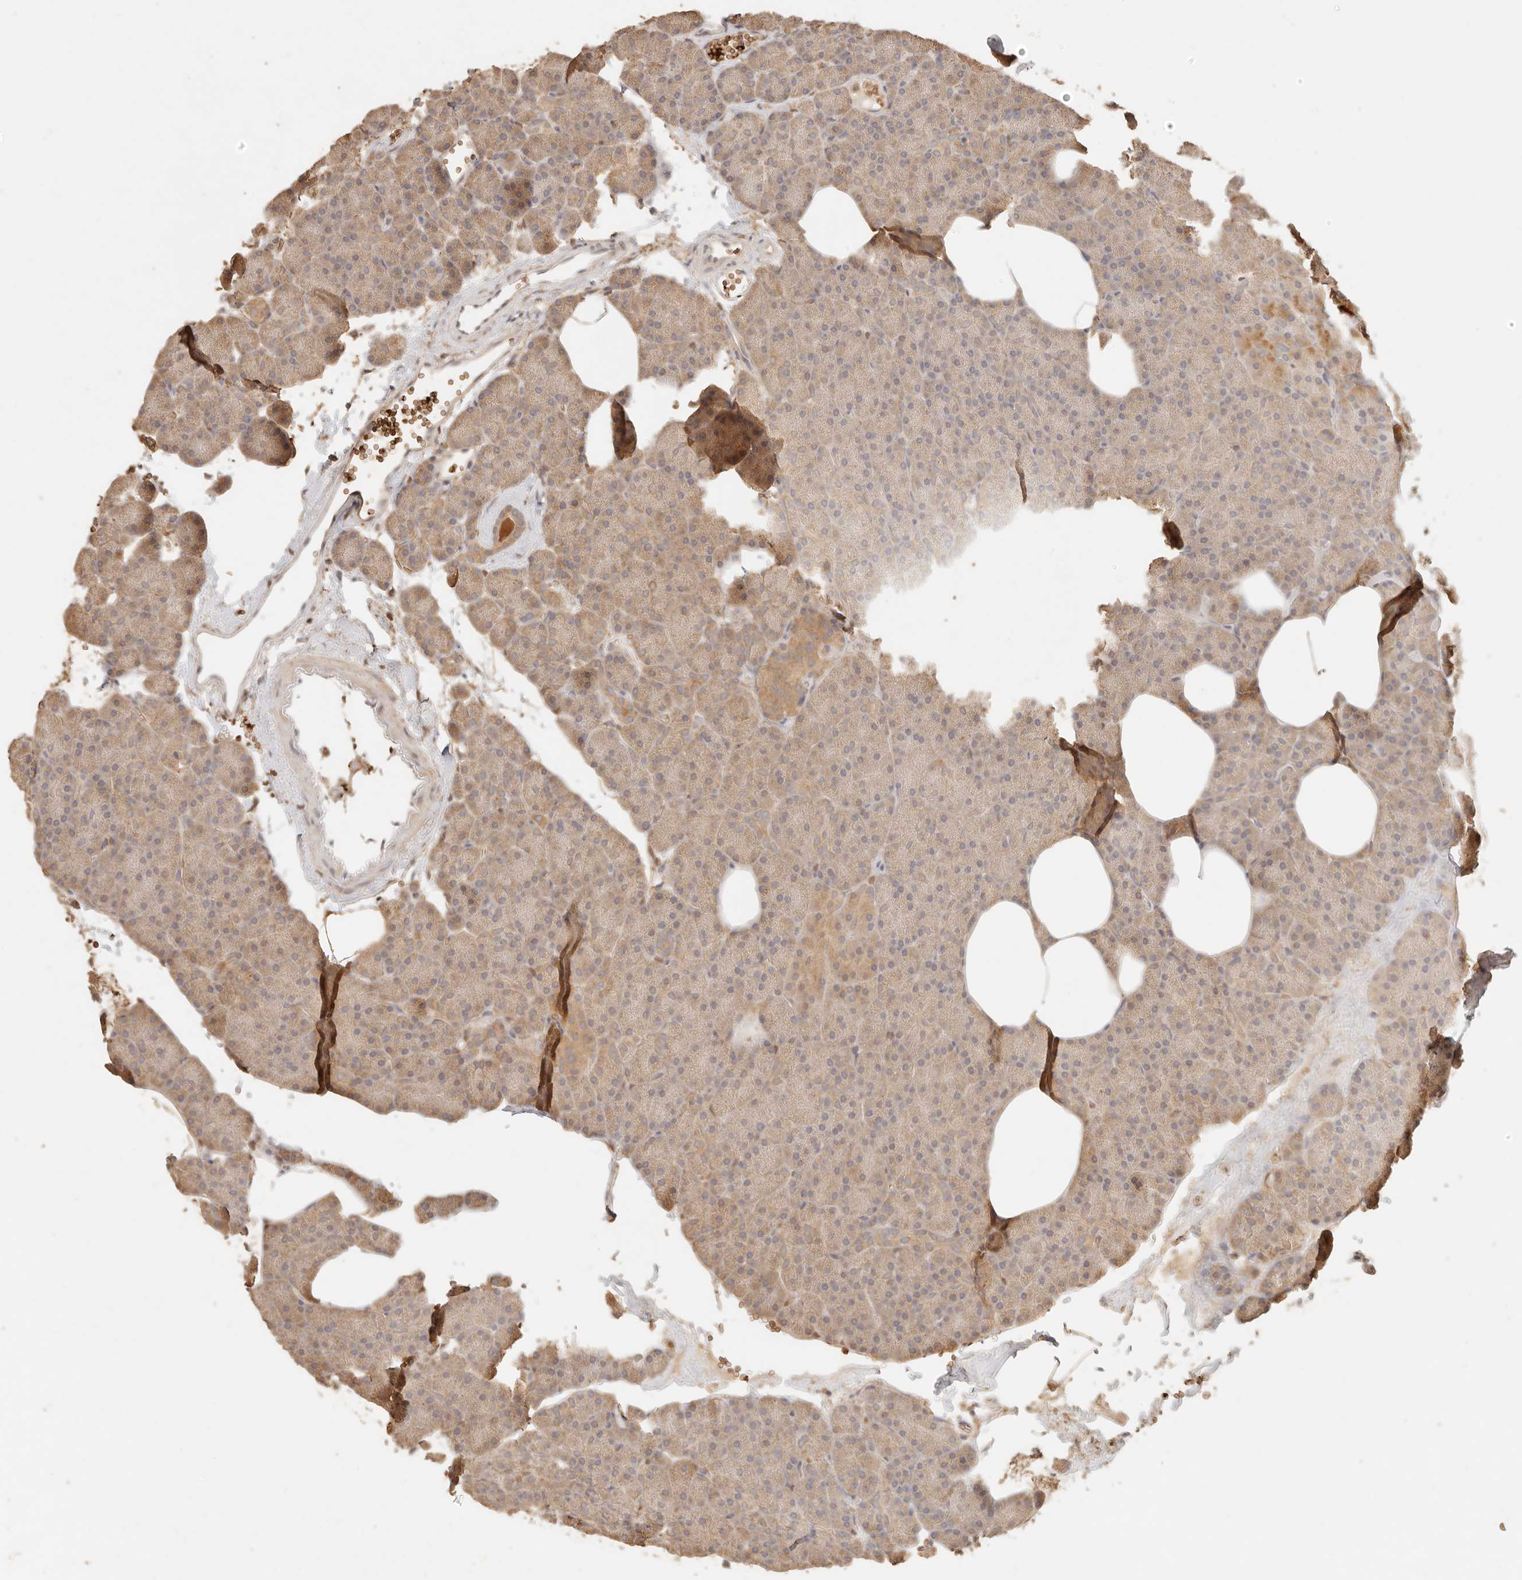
{"staining": {"intensity": "moderate", "quantity": ">75%", "location": "cytoplasmic/membranous"}, "tissue": "pancreas", "cell_type": "Exocrine glandular cells", "image_type": "normal", "snomed": [{"axis": "morphology", "description": "Normal tissue, NOS"}, {"axis": "morphology", "description": "Carcinoid, malignant, NOS"}, {"axis": "topography", "description": "Pancreas"}], "caption": "Normal pancreas exhibits moderate cytoplasmic/membranous staining in approximately >75% of exocrine glandular cells The staining was performed using DAB (3,3'-diaminobenzidine) to visualize the protein expression in brown, while the nuclei were stained in blue with hematoxylin (Magnification: 20x)..", "gene": "INTS11", "patient": {"sex": "female", "age": 35}}